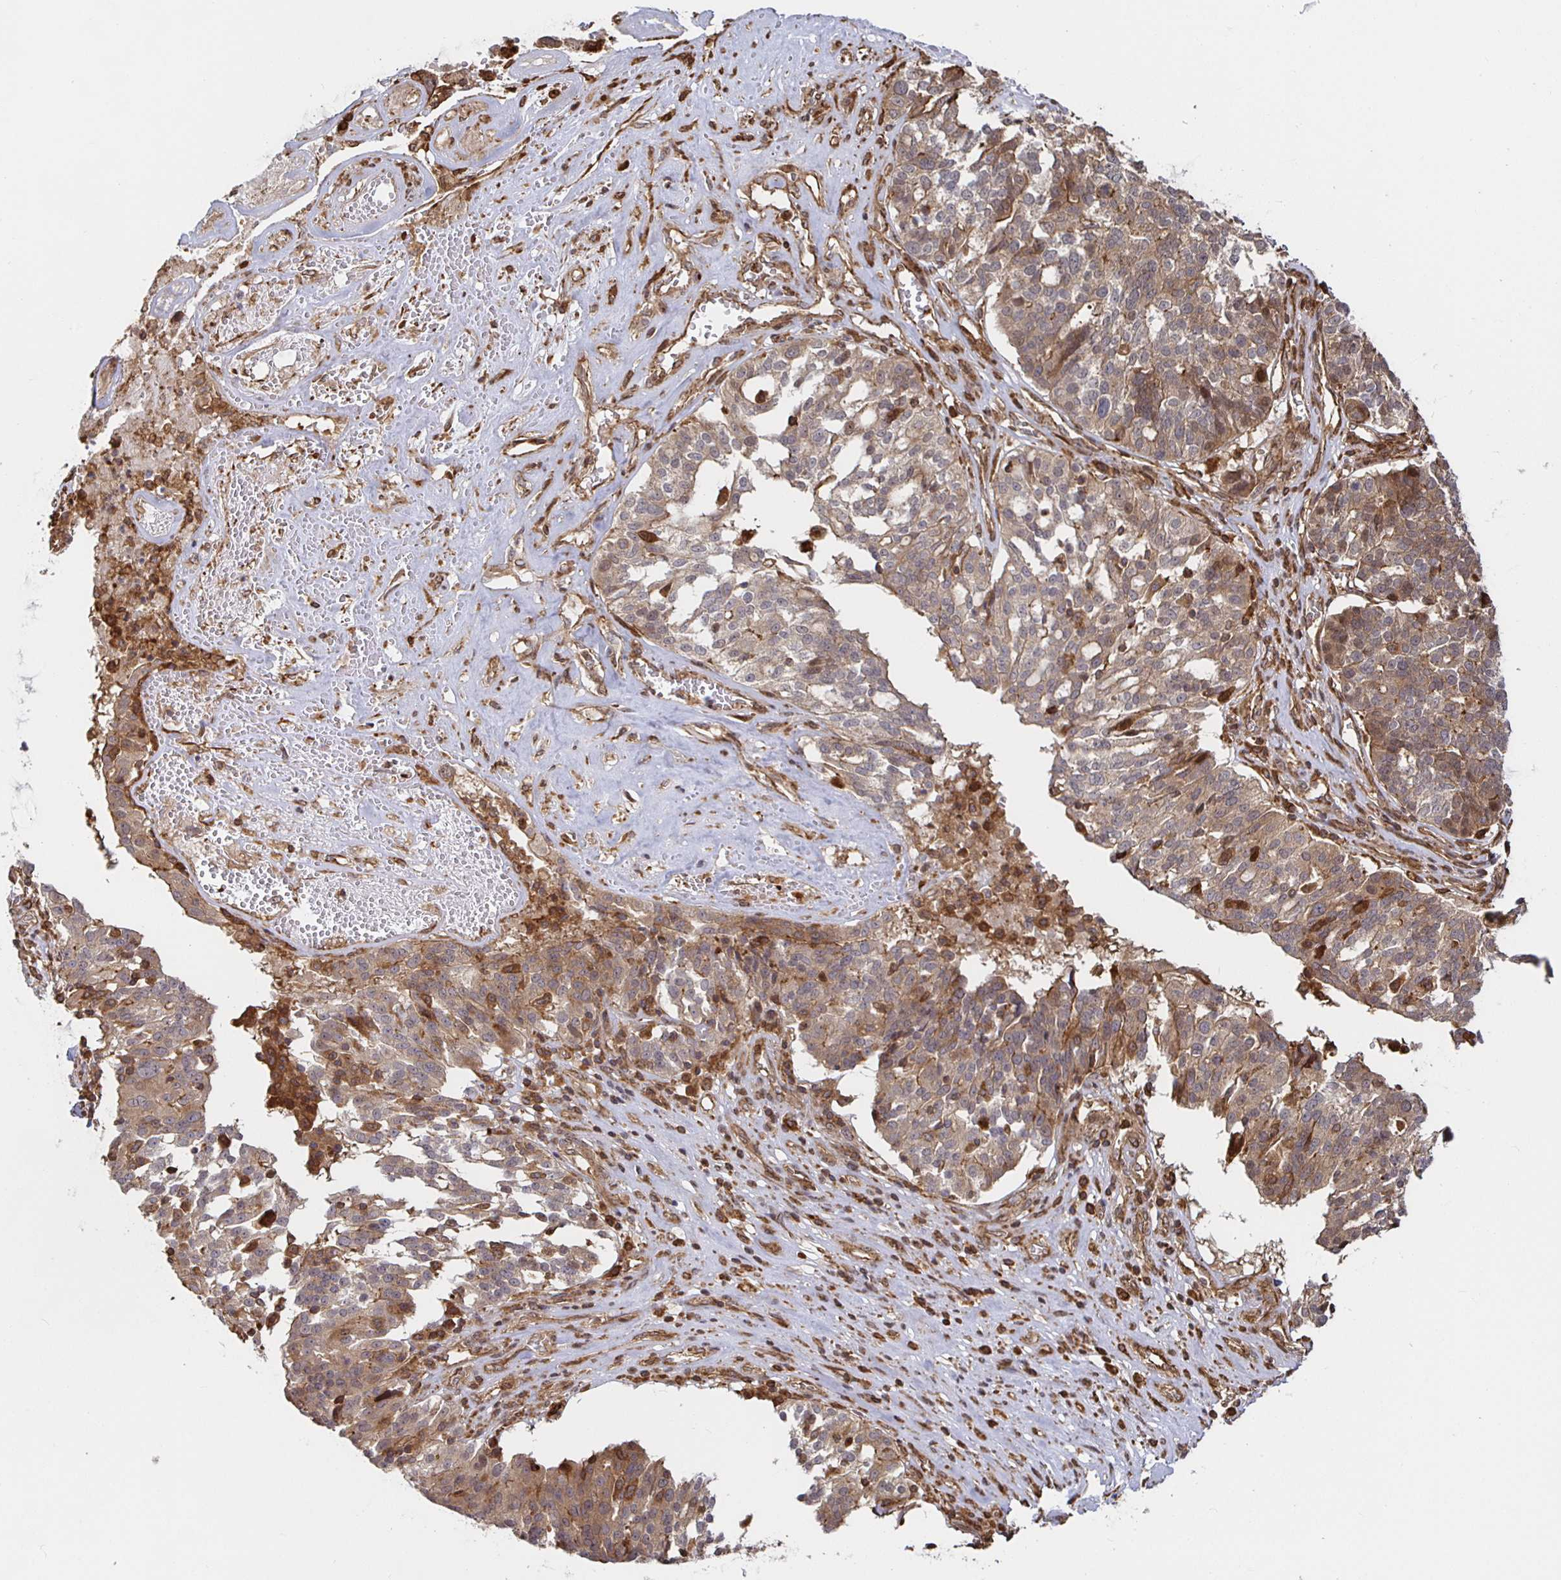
{"staining": {"intensity": "weak", "quantity": ">75%", "location": "cytoplasmic/membranous"}, "tissue": "ovarian cancer", "cell_type": "Tumor cells", "image_type": "cancer", "snomed": [{"axis": "morphology", "description": "Cystadenocarcinoma, serous, NOS"}, {"axis": "topography", "description": "Ovary"}], "caption": "A brown stain shows weak cytoplasmic/membranous expression of a protein in serous cystadenocarcinoma (ovarian) tumor cells.", "gene": "STRAP", "patient": {"sex": "female", "age": 59}}